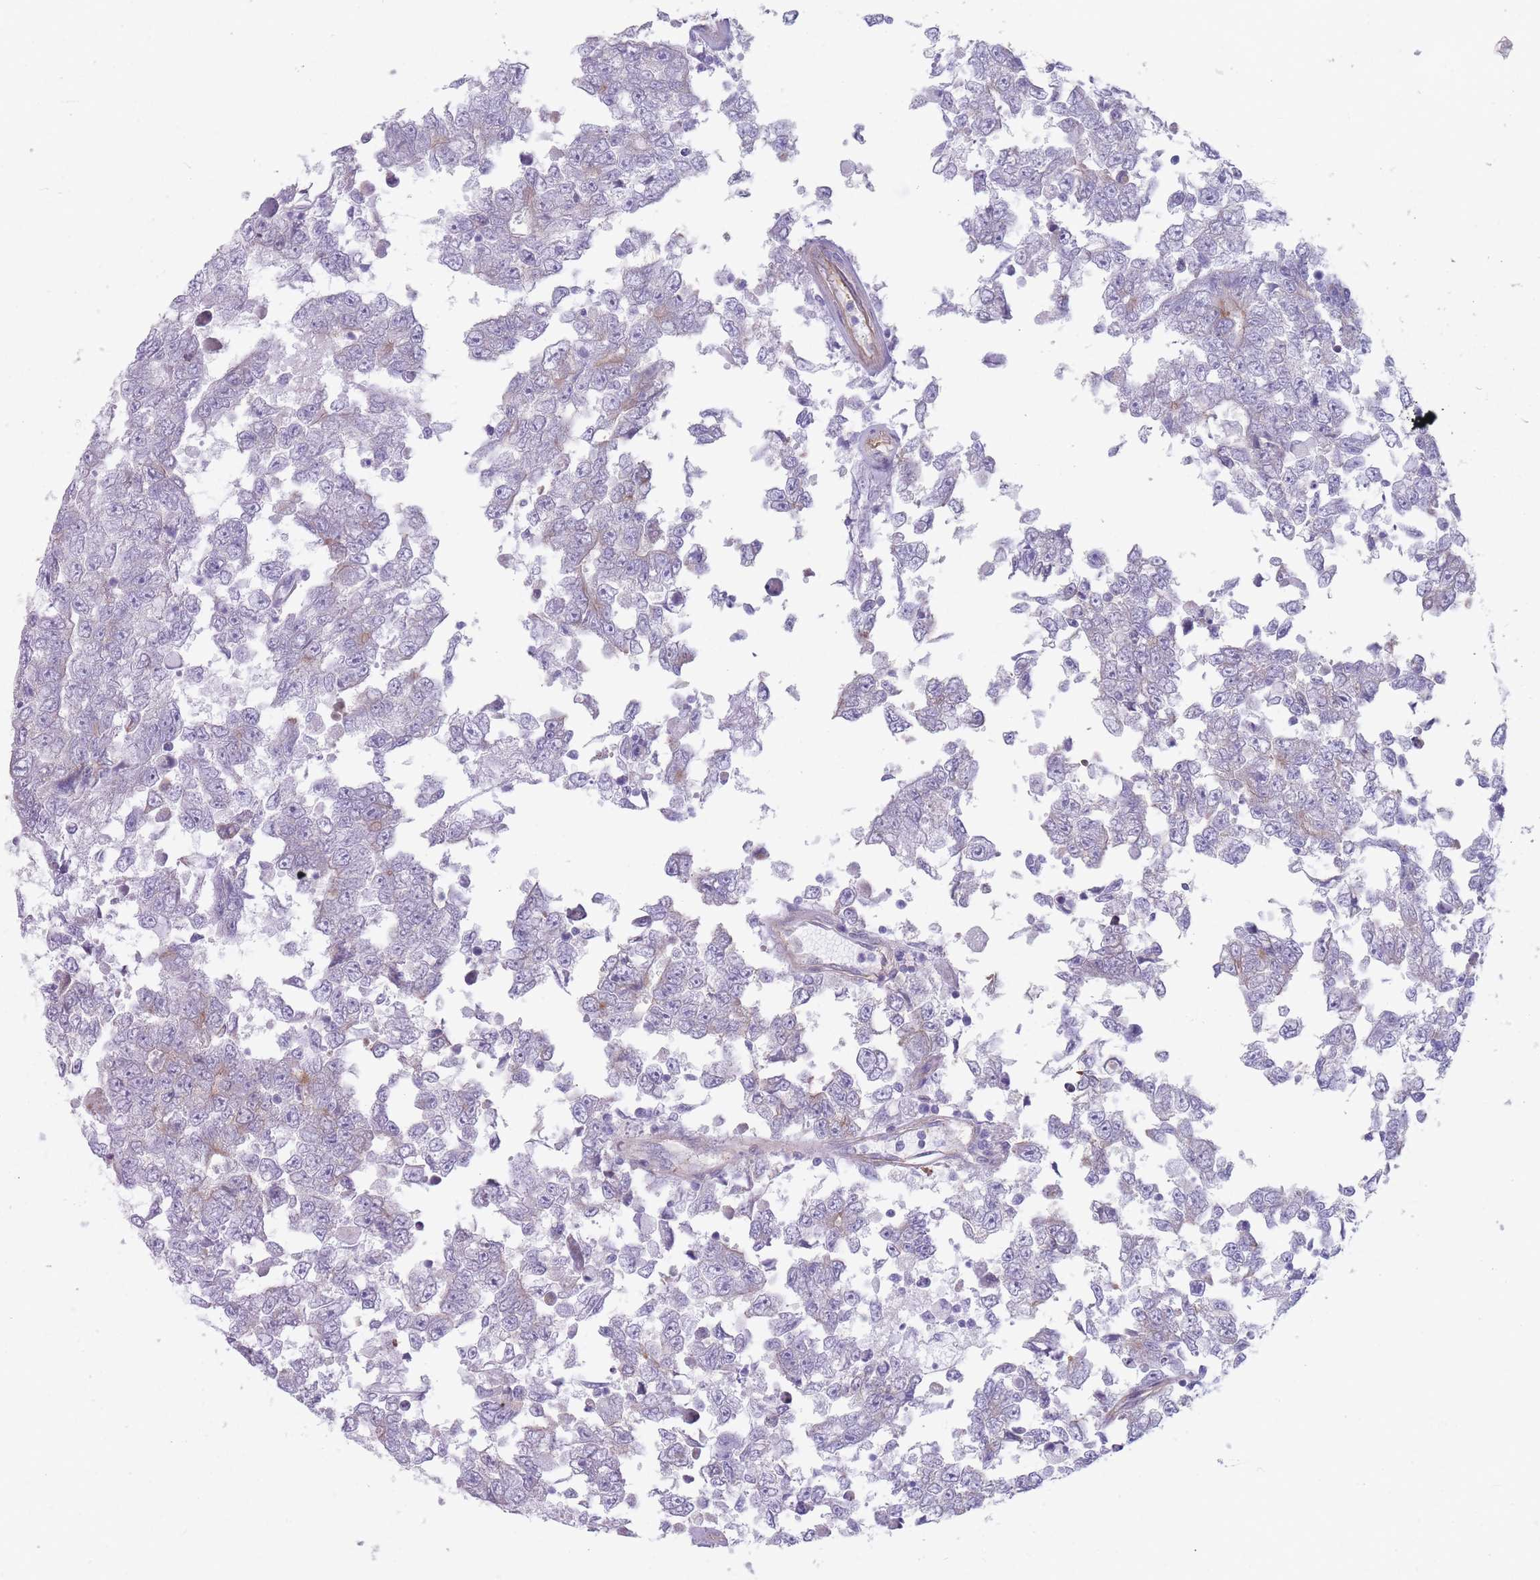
{"staining": {"intensity": "weak", "quantity": "<25%", "location": "cytoplasmic/membranous"}, "tissue": "testis cancer", "cell_type": "Tumor cells", "image_type": "cancer", "snomed": [{"axis": "morphology", "description": "Carcinoma, Embryonal, NOS"}, {"axis": "topography", "description": "Testis"}], "caption": "This is a histopathology image of immunohistochemistry staining of testis cancer, which shows no staining in tumor cells.", "gene": "PLPP1", "patient": {"sex": "male", "age": 25}}